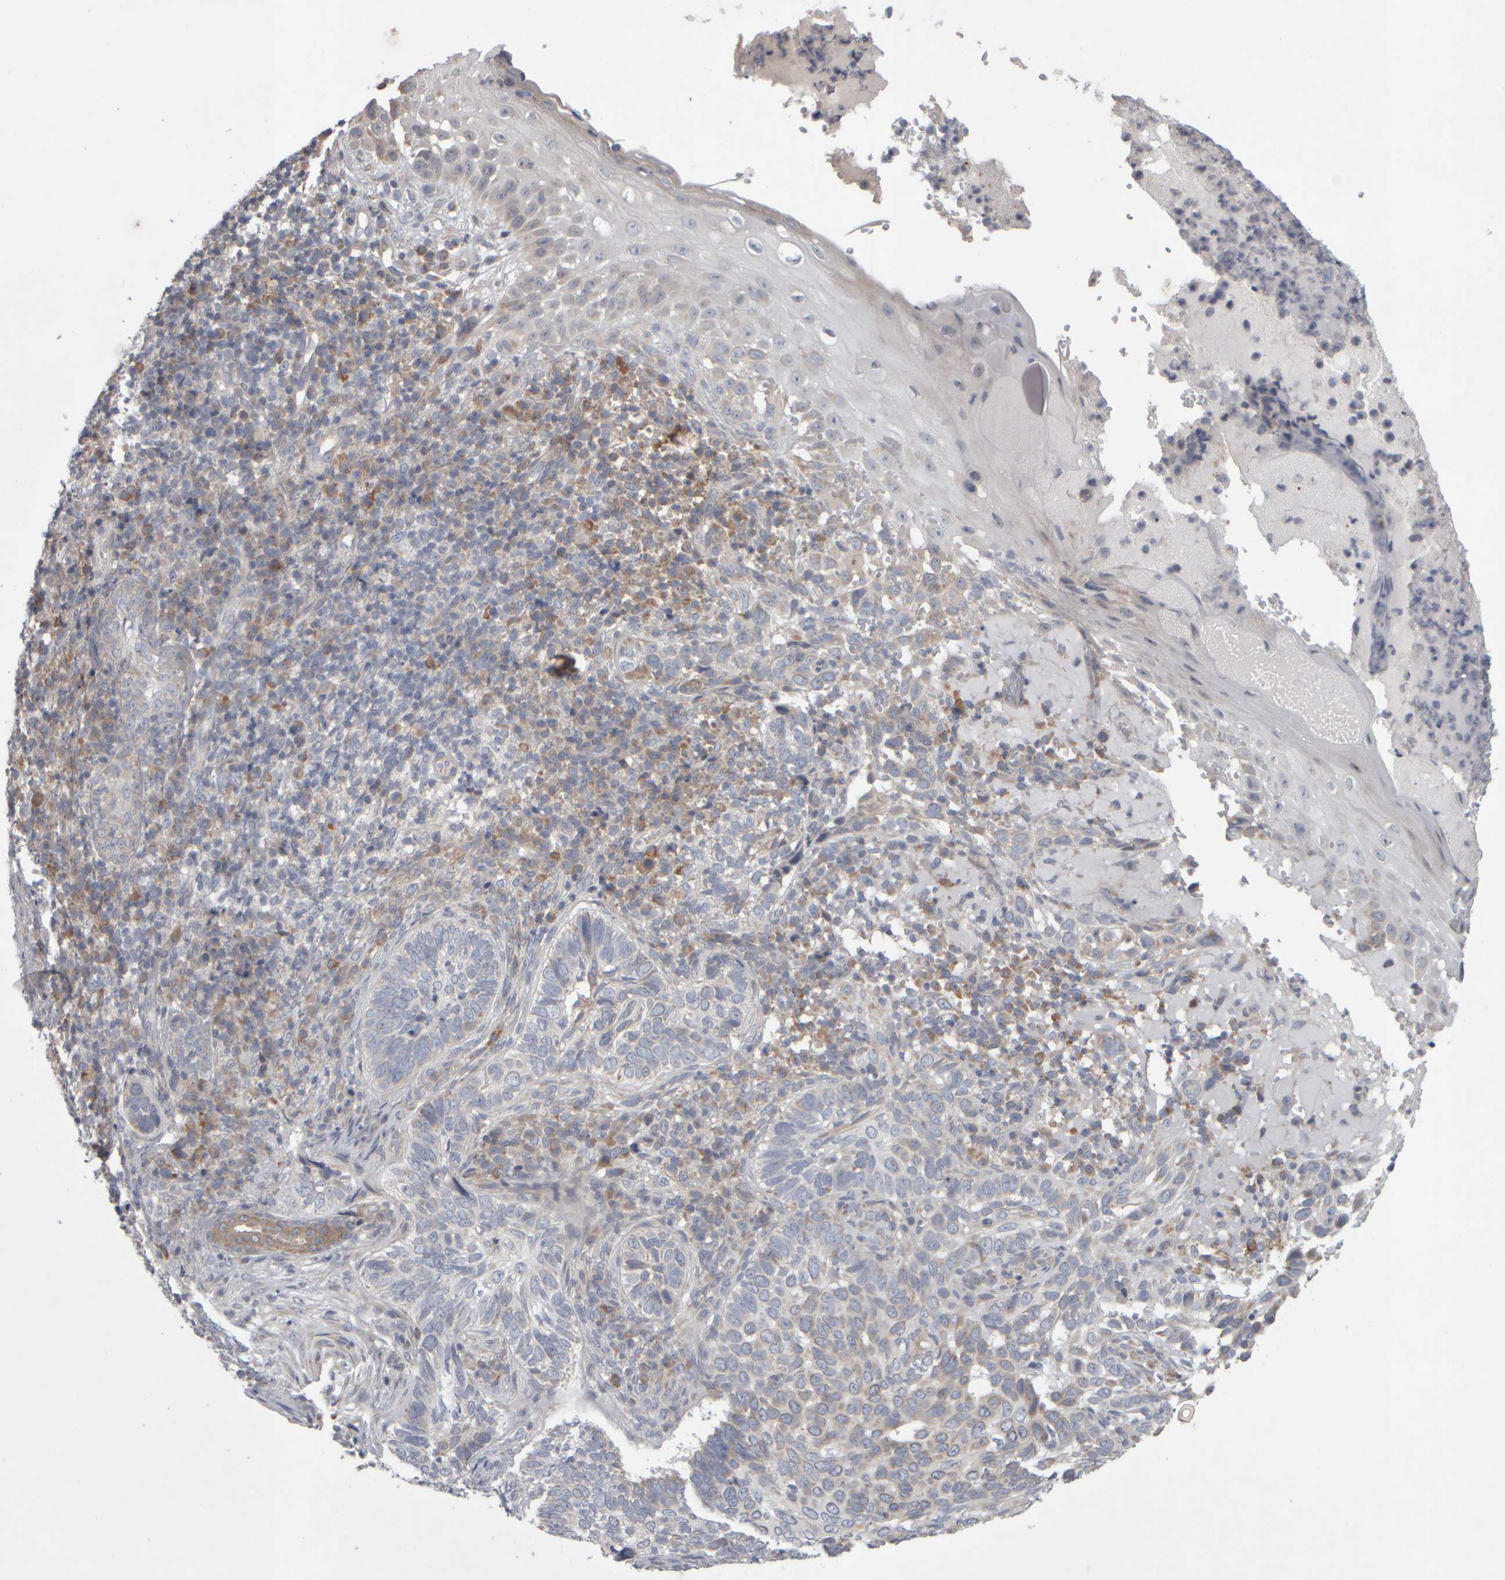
{"staining": {"intensity": "weak", "quantity": "<25%", "location": "cytoplasmic/membranous"}, "tissue": "skin cancer", "cell_type": "Tumor cells", "image_type": "cancer", "snomed": [{"axis": "morphology", "description": "Basal cell carcinoma"}, {"axis": "topography", "description": "Skin"}], "caption": "This is a histopathology image of immunohistochemistry (IHC) staining of skin basal cell carcinoma, which shows no staining in tumor cells.", "gene": "SCO1", "patient": {"sex": "female", "age": 89}}